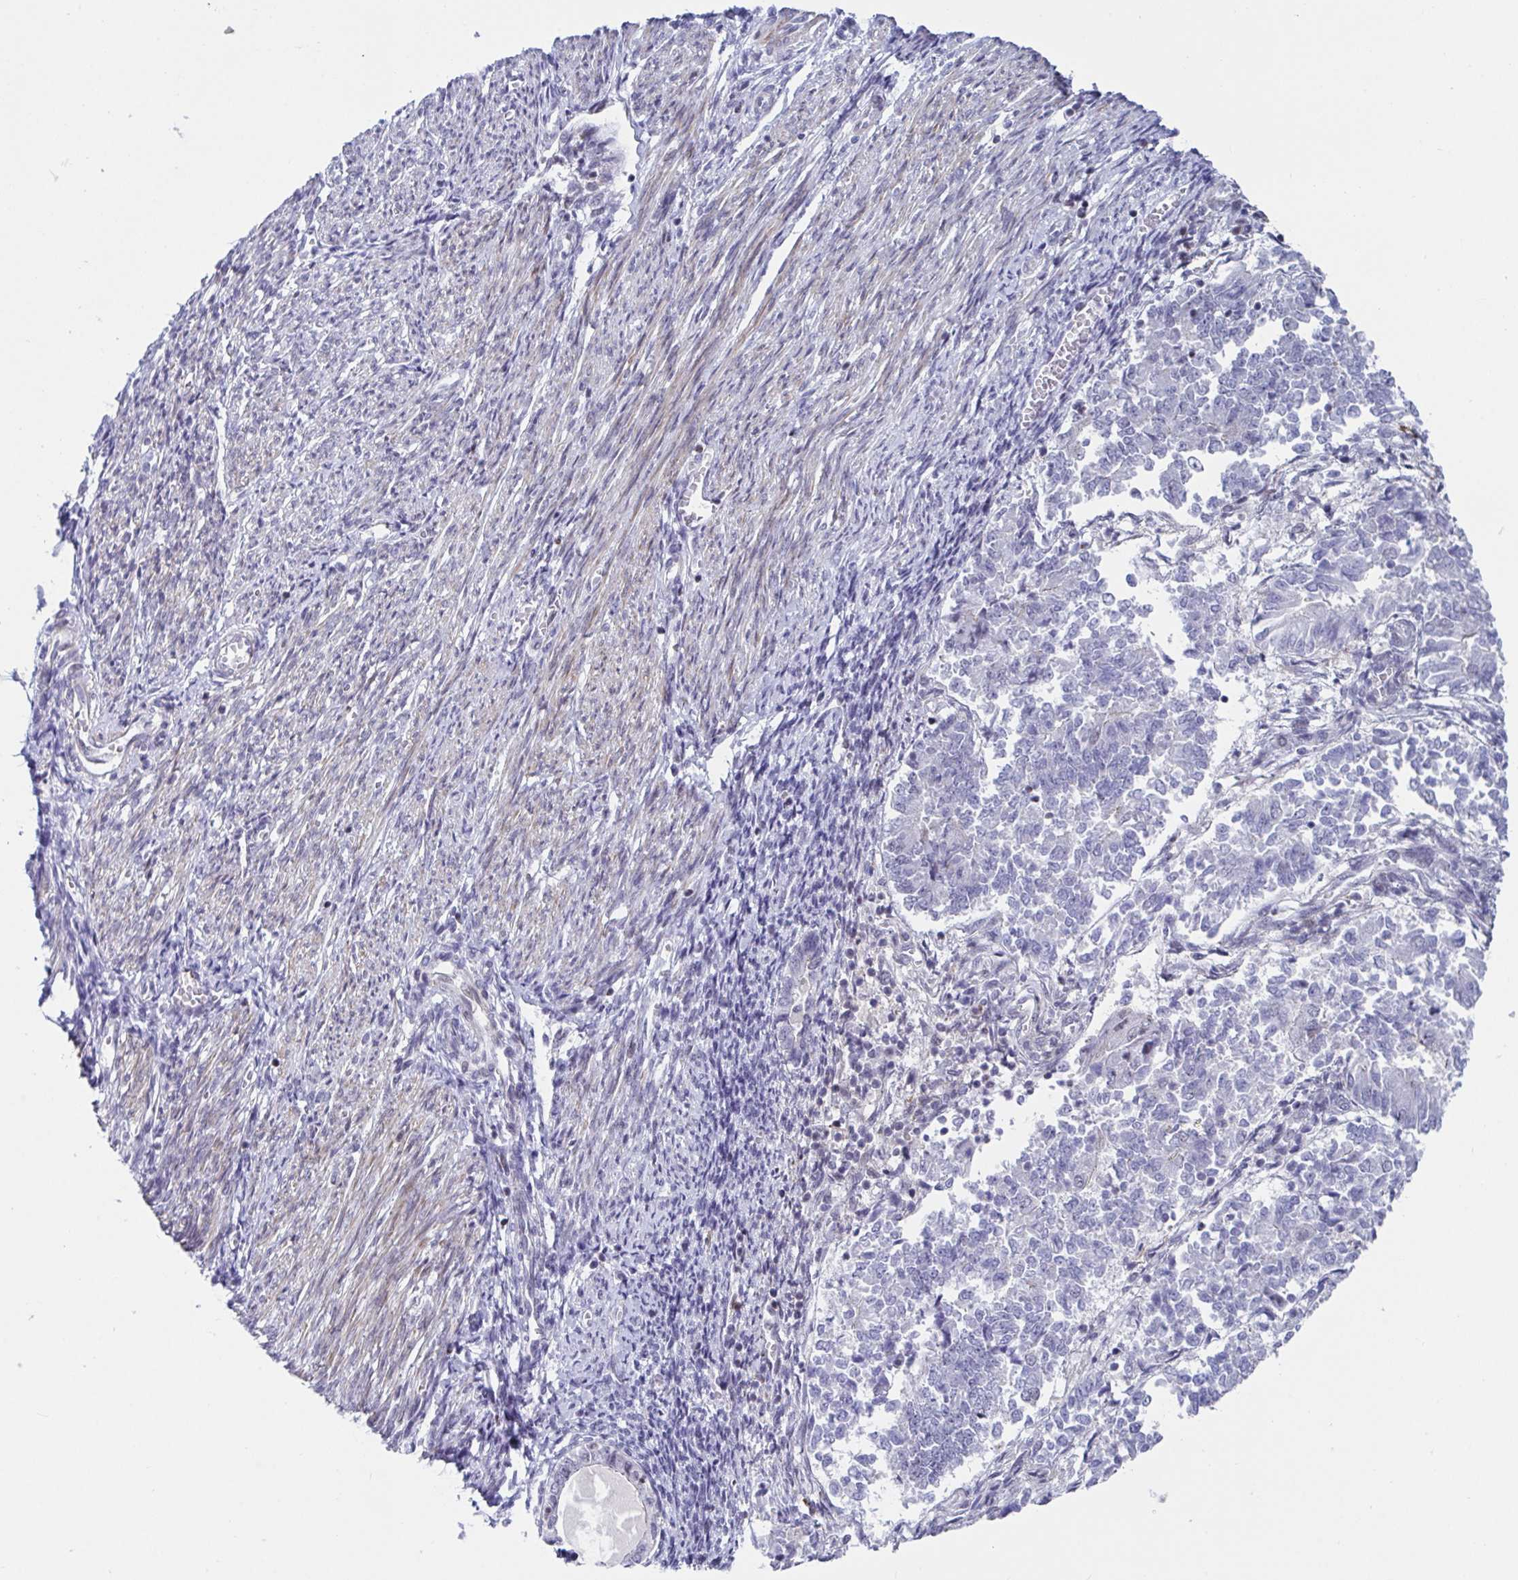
{"staining": {"intensity": "negative", "quantity": "none", "location": "none"}, "tissue": "endometrial cancer", "cell_type": "Tumor cells", "image_type": "cancer", "snomed": [{"axis": "morphology", "description": "Adenocarcinoma, NOS"}, {"axis": "topography", "description": "Endometrium"}], "caption": "Human endometrial cancer (adenocarcinoma) stained for a protein using immunohistochemistry displays no staining in tumor cells.", "gene": "WDR72", "patient": {"sex": "female", "age": 65}}